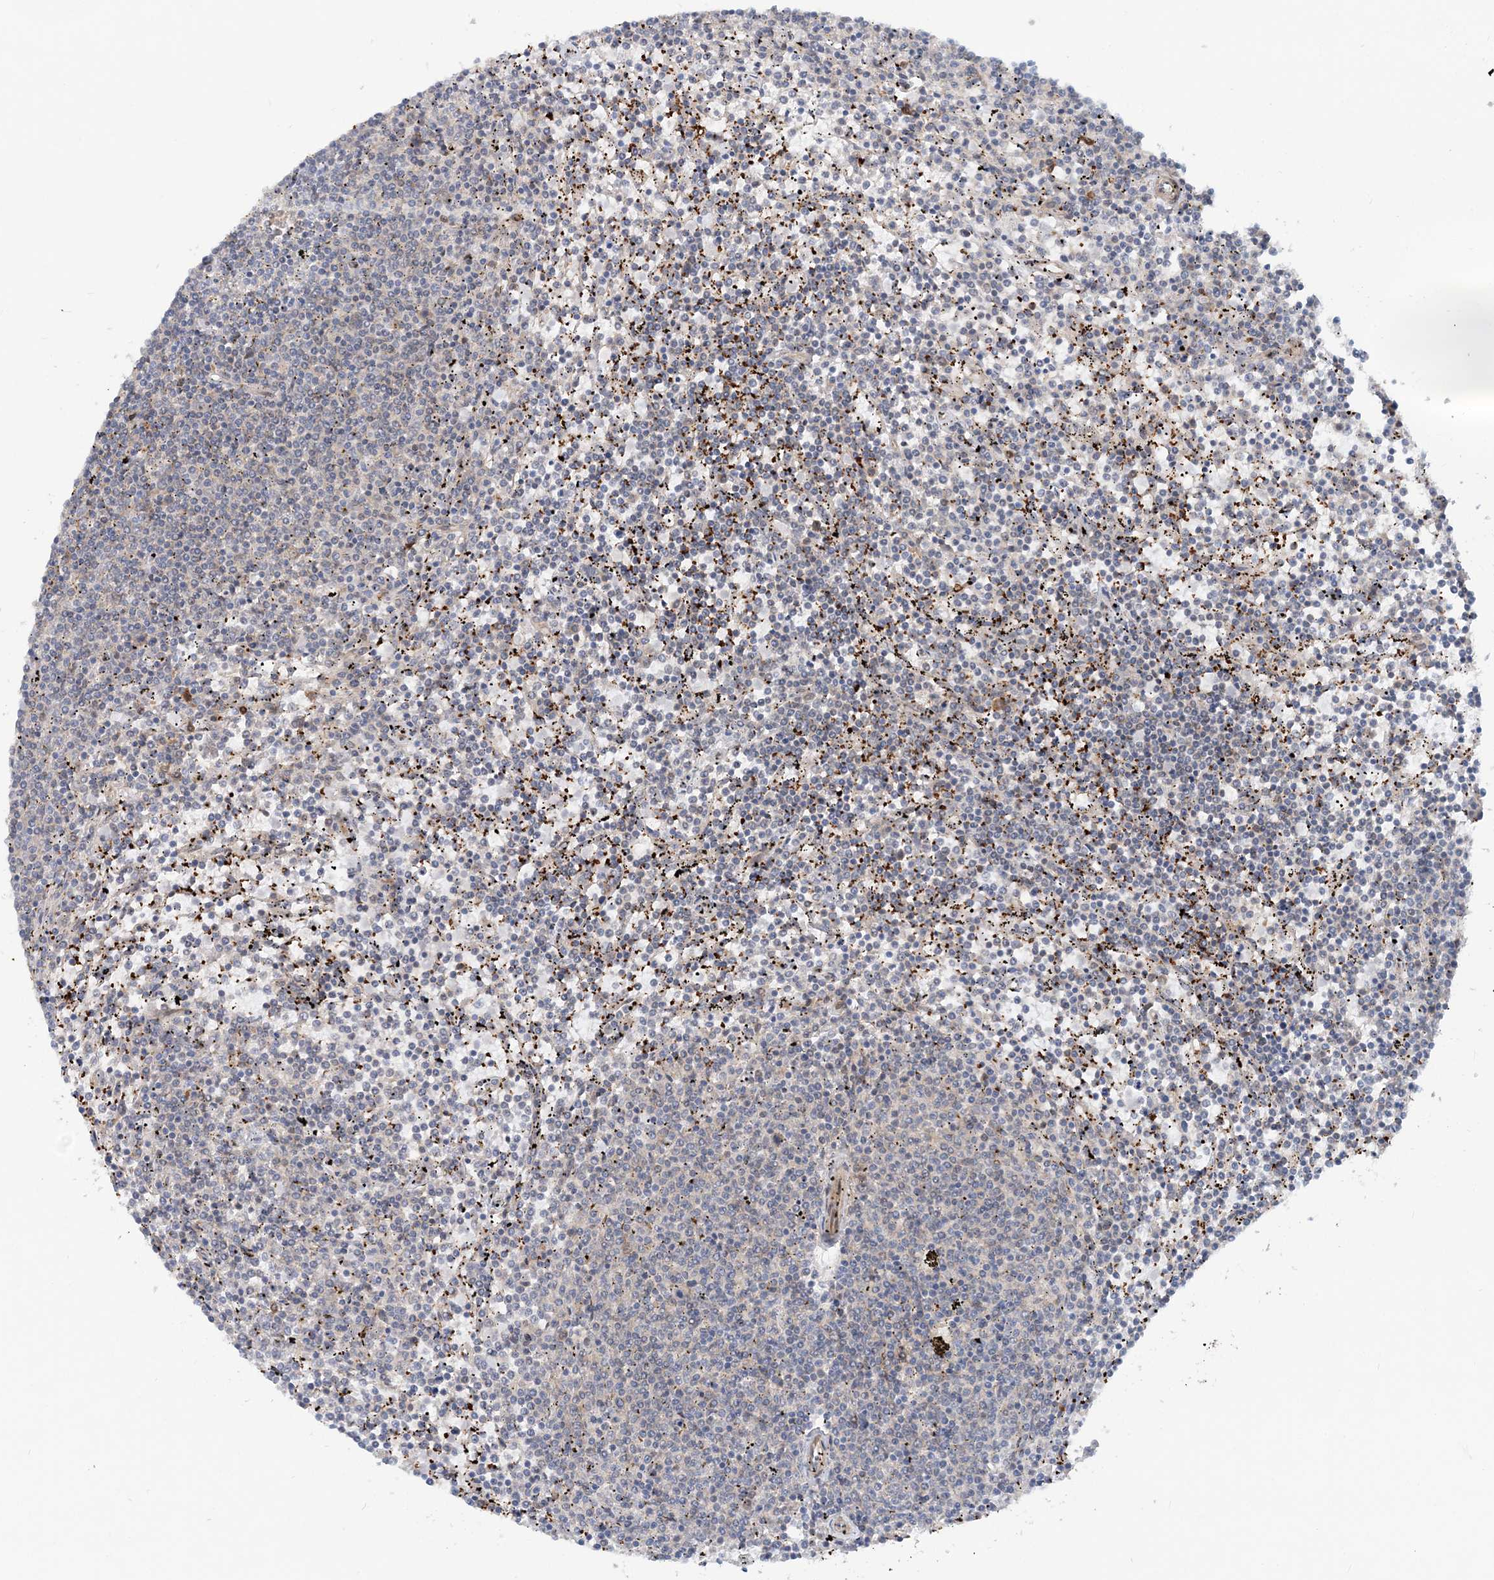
{"staining": {"intensity": "negative", "quantity": "none", "location": "none"}, "tissue": "lymphoma", "cell_type": "Tumor cells", "image_type": "cancer", "snomed": [{"axis": "morphology", "description": "Malignant lymphoma, non-Hodgkin's type, Low grade"}, {"axis": "topography", "description": "Spleen"}], "caption": "The photomicrograph shows no significant staining in tumor cells of malignant lymphoma, non-Hodgkin's type (low-grade).", "gene": "GEMIN5", "patient": {"sex": "female", "age": 50}}